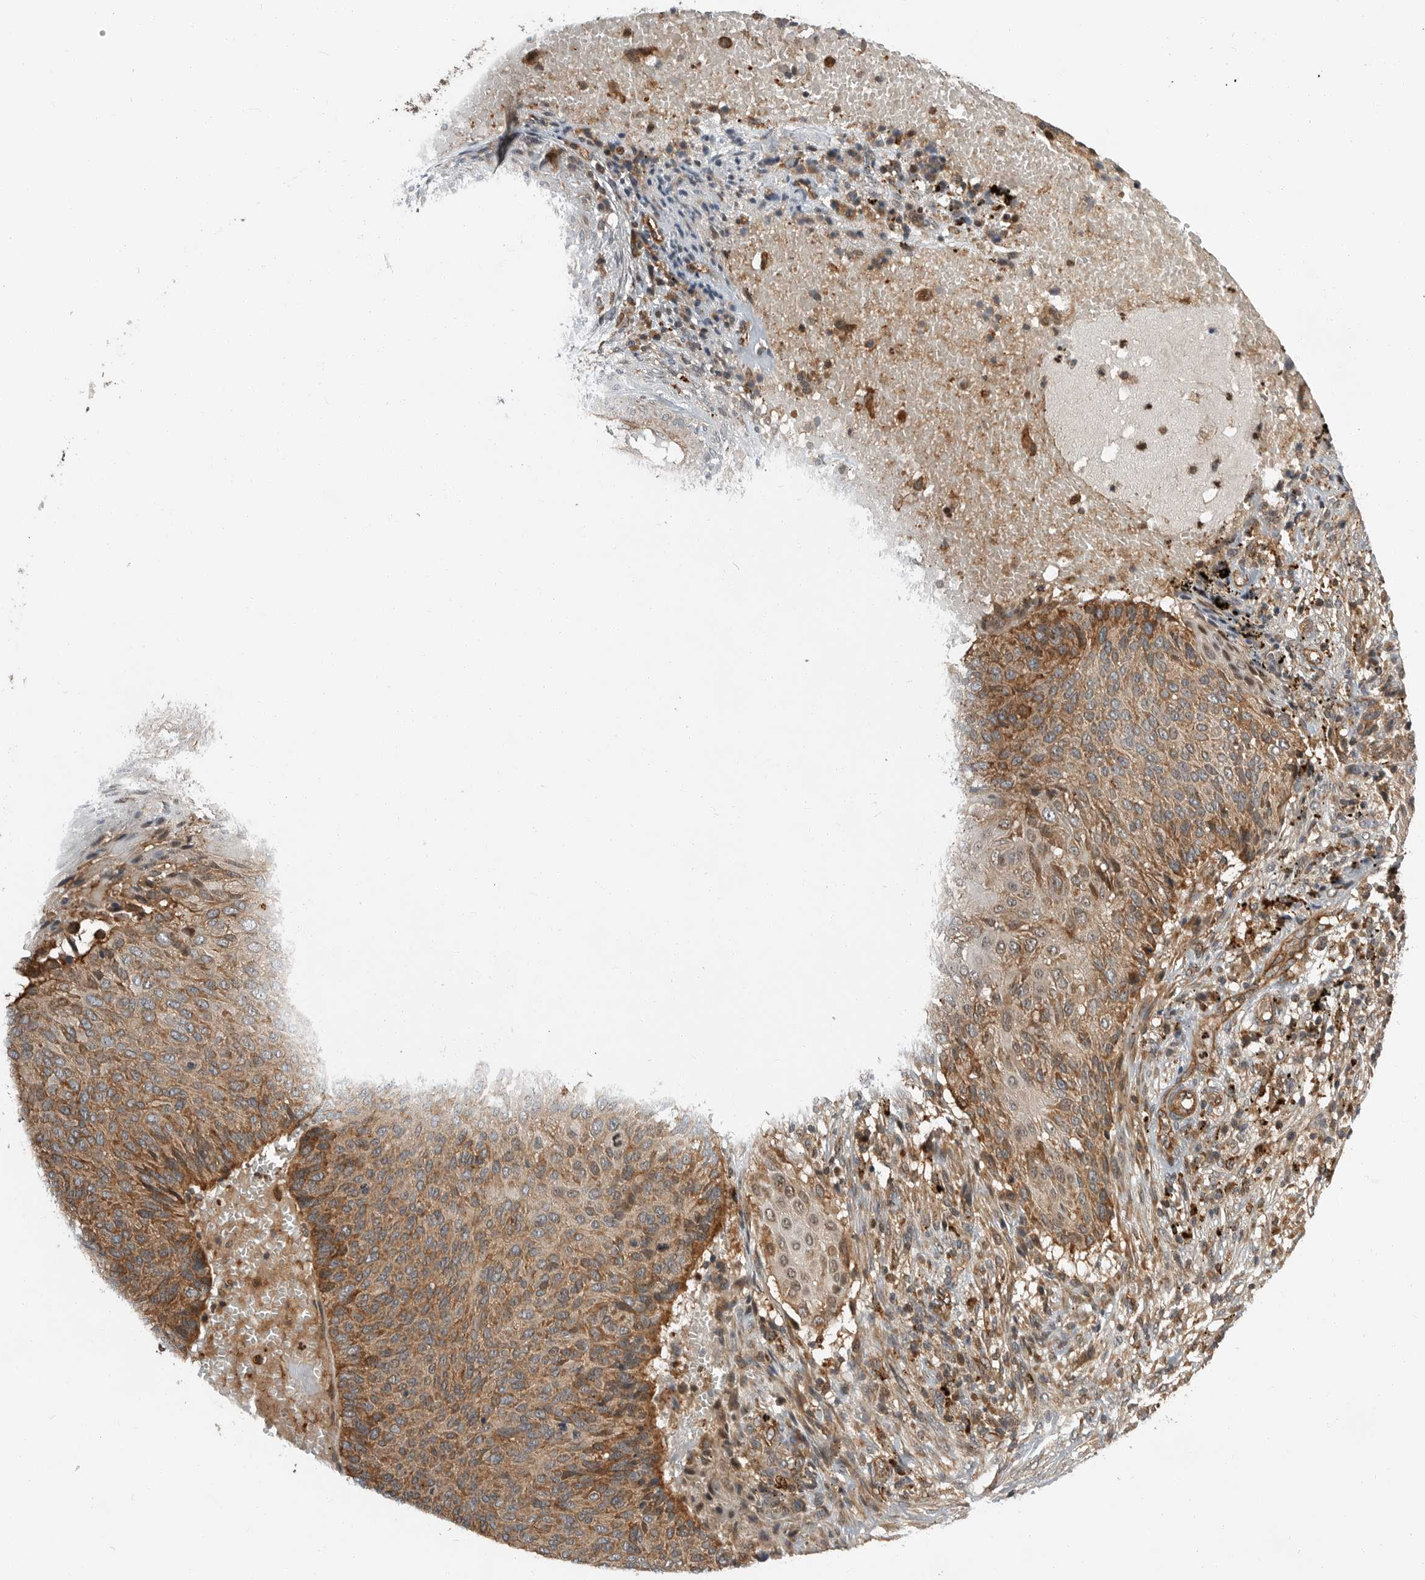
{"staining": {"intensity": "moderate", "quantity": ">75%", "location": "cytoplasmic/membranous"}, "tissue": "cervical cancer", "cell_type": "Tumor cells", "image_type": "cancer", "snomed": [{"axis": "morphology", "description": "Squamous cell carcinoma, NOS"}, {"axis": "topography", "description": "Cervix"}], "caption": "This photomicrograph exhibits cervical squamous cell carcinoma stained with immunohistochemistry to label a protein in brown. The cytoplasmic/membranous of tumor cells show moderate positivity for the protein. Nuclei are counter-stained blue.", "gene": "STRAP", "patient": {"sex": "female", "age": 74}}